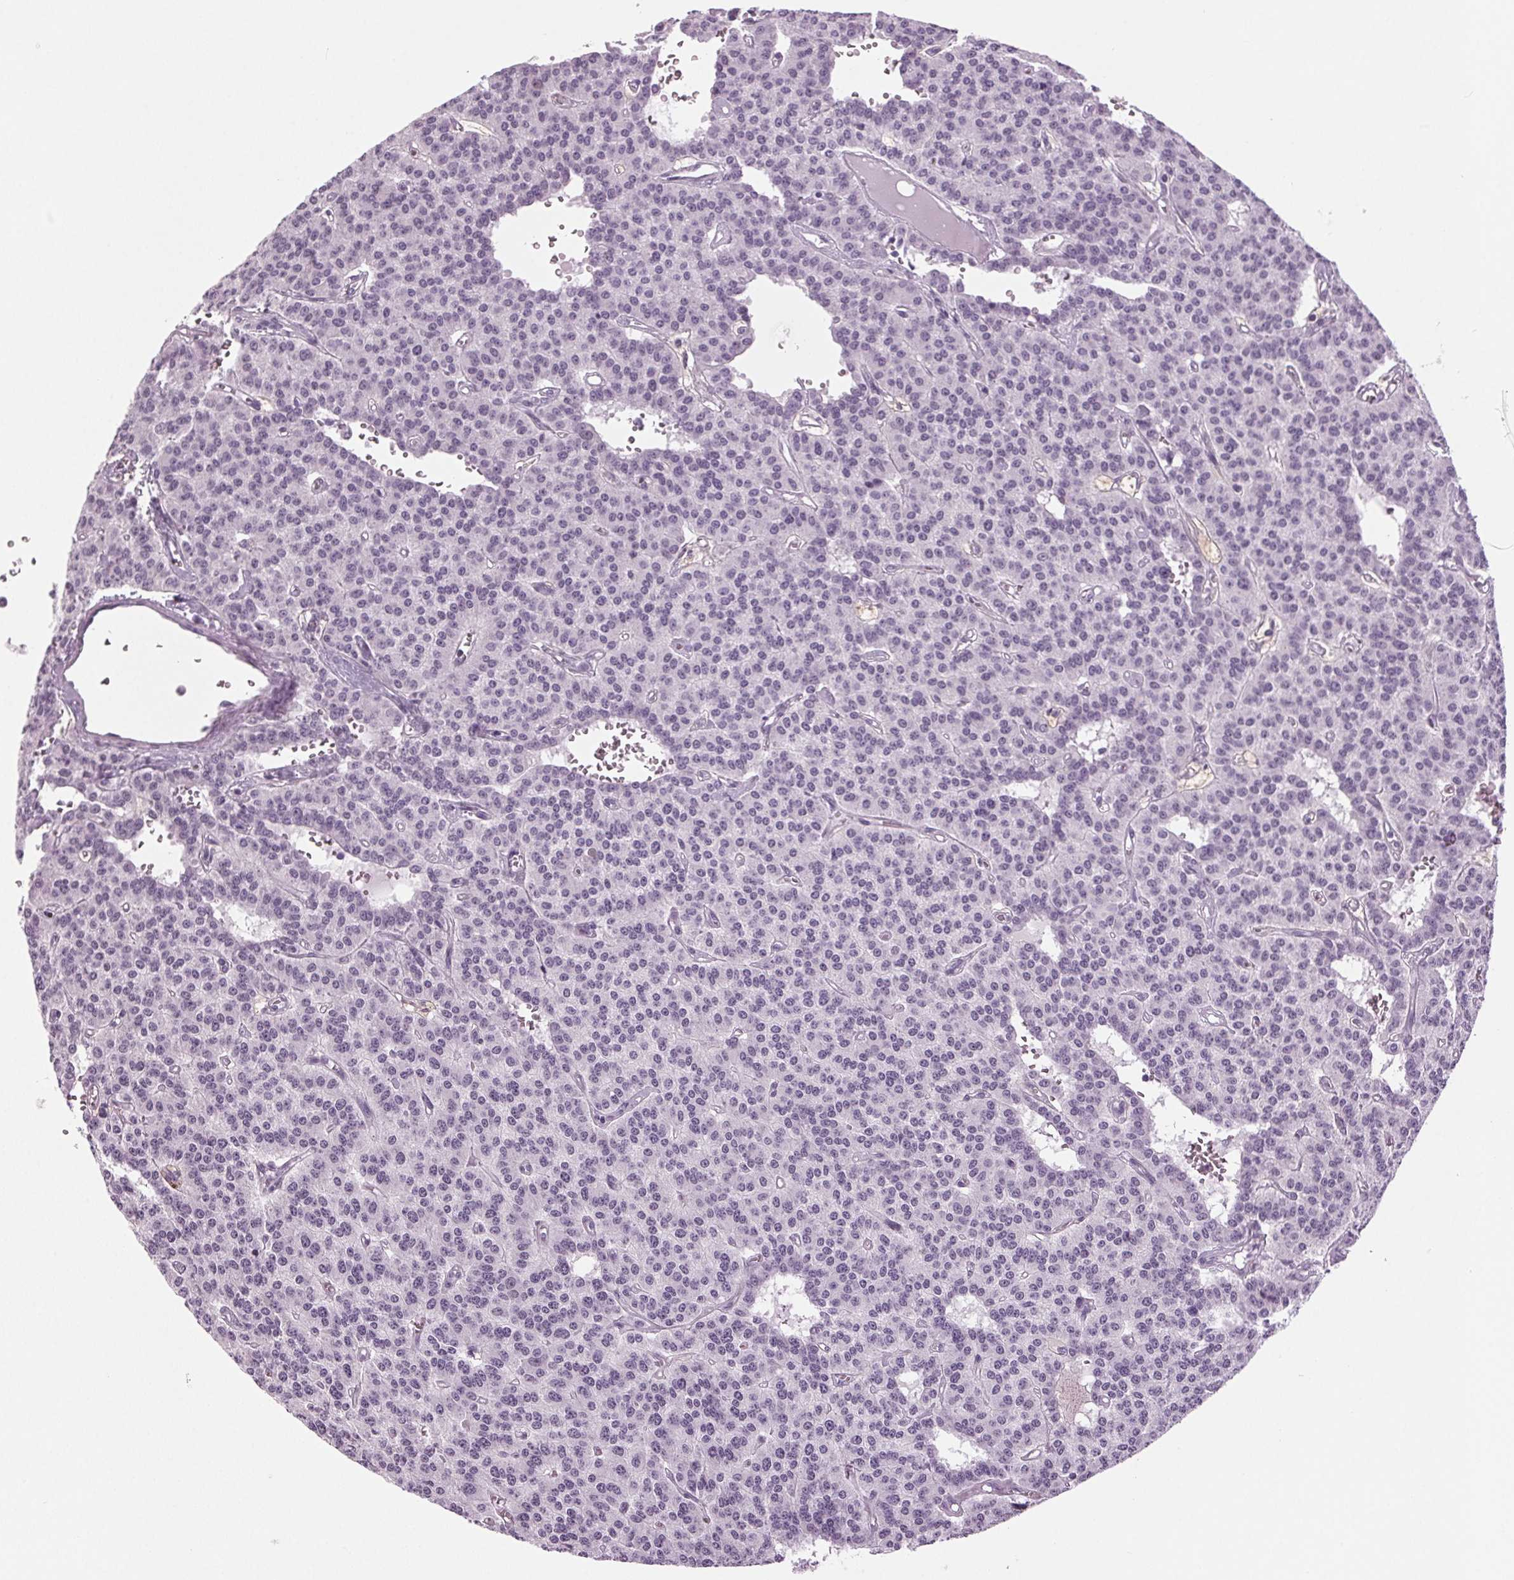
{"staining": {"intensity": "negative", "quantity": "none", "location": "none"}, "tissue": "carcinoid", "cell_type": "Tumor cells", "image_type": "cancer", "snomed": [{"axis": "morphology", "description": "Carcinoid, malignant, NOS"}, {"axis": "topography", "description": "Lung"}], "caption": "Human carcinoid stained for a protein using IHC displays no staining in tumor cells.", "gene": "DNAH12", "patient": {"sex": "female", "age": 71}}